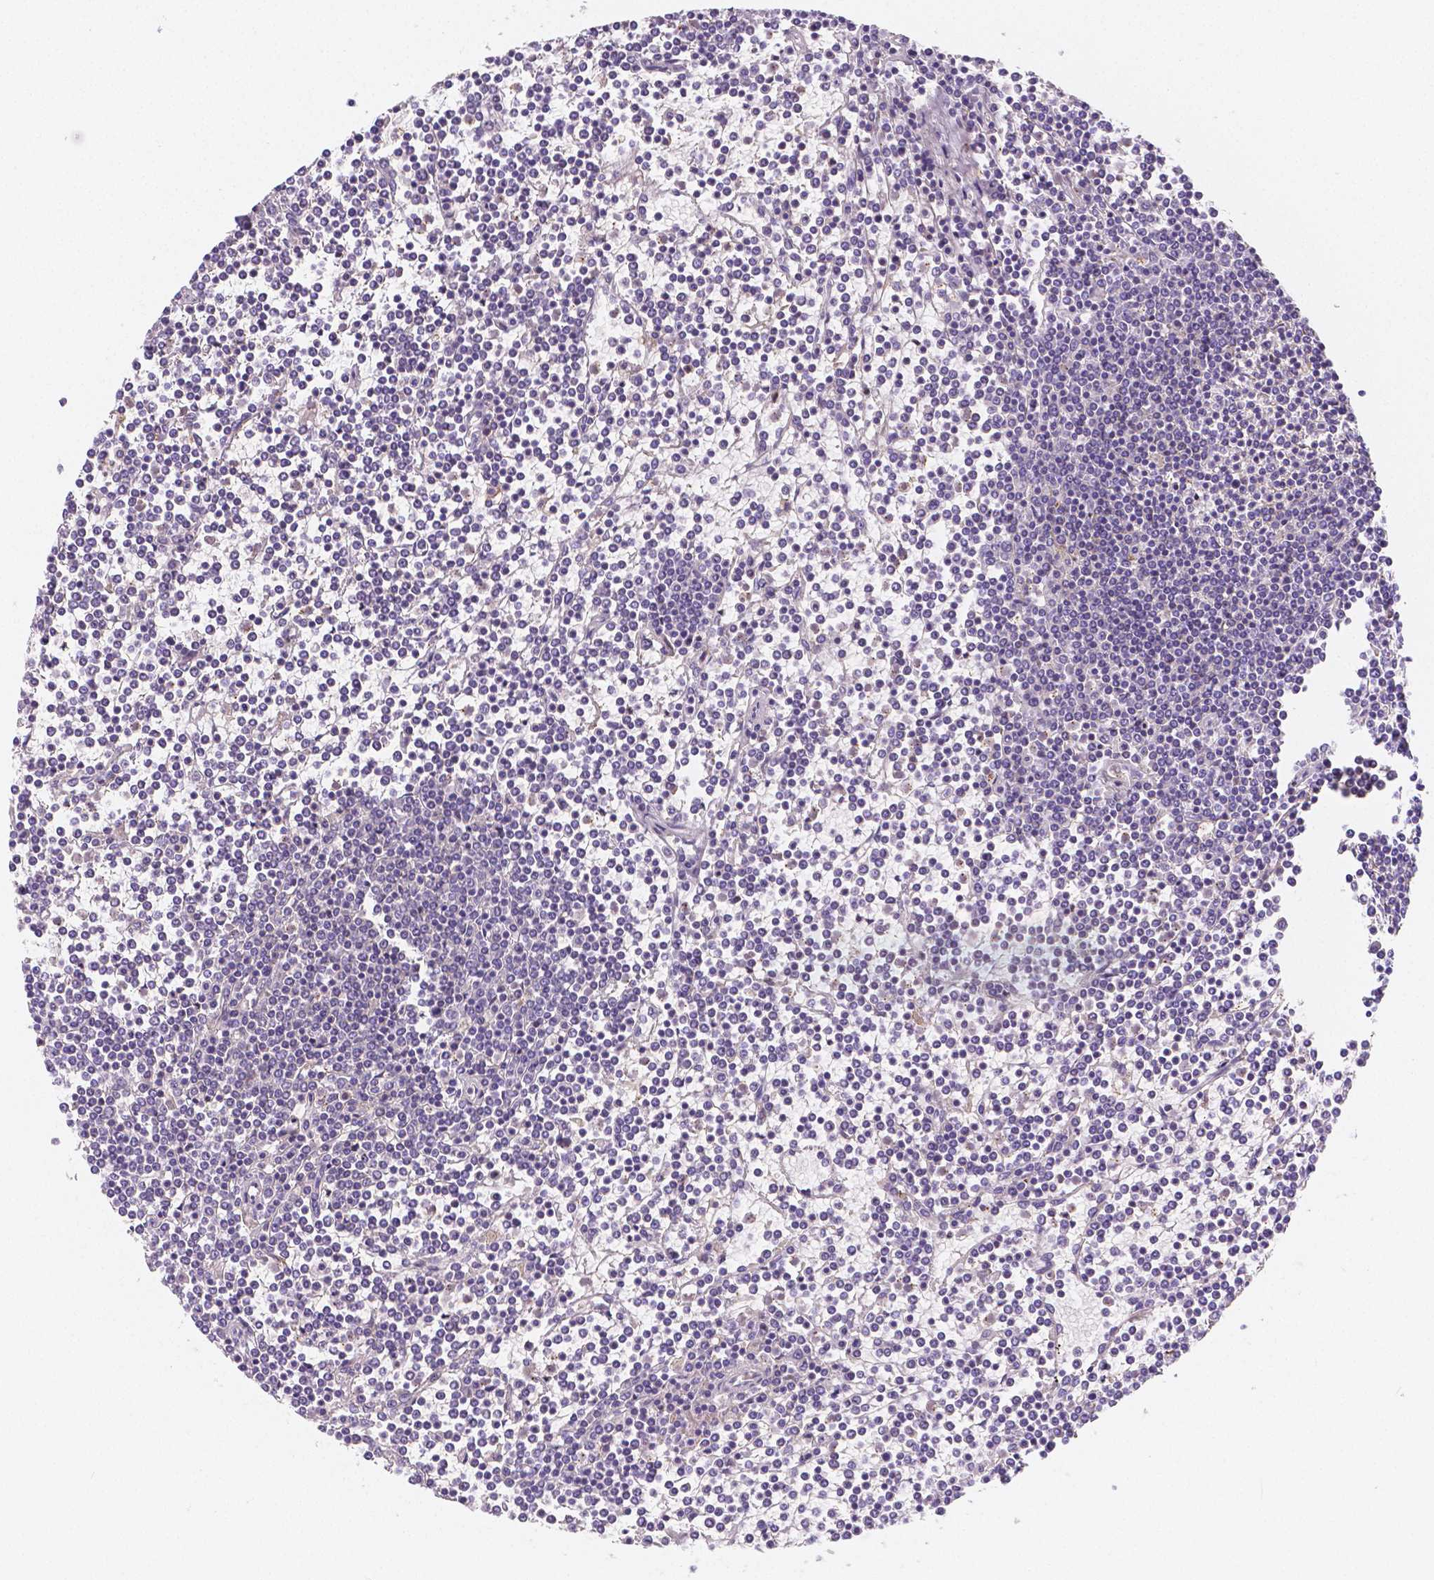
{"staining": {"intensity": "negative", "quantity": "none", "location": "none"}, "tissue": "lymphoma", "cell_type": "Tumor cells", "image_type": "cancer", "snomed": [{"axis": "morphology", "description": "Malignant lymphoma, non-Hodgkin's type, Low grade"}, {"axis": "topography", "description": "Spleen"}], "caption": "IHC of human low-grade malignant lymphoma, non-Hodgkin's type reveals no staining in tumor cells.", "gene": "GABRD", "patient": {"sex": "female", "age": 19}}